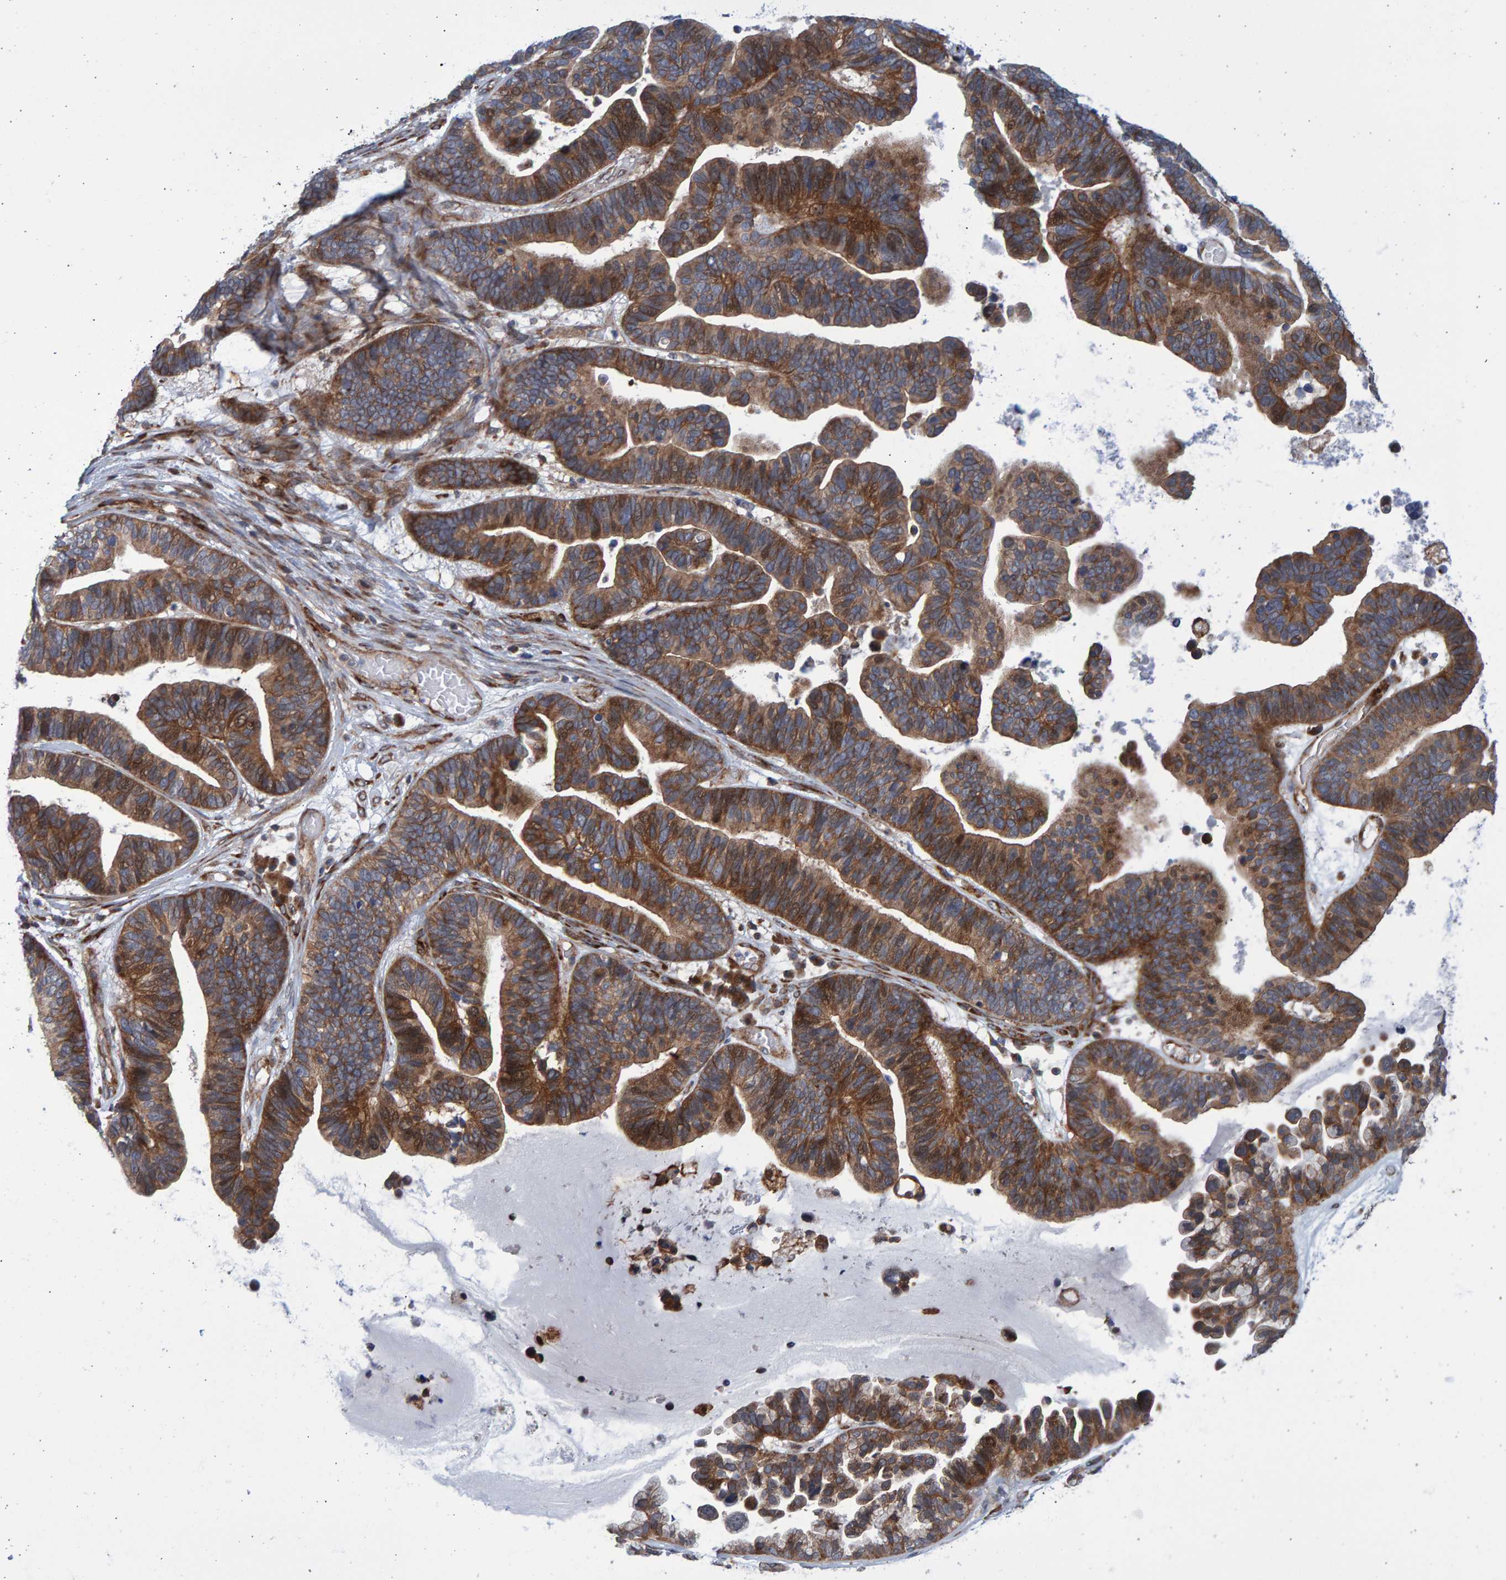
{"staining": {"intensity": "strong", "quantity": ">75%", "location": "cytoplasmic/membranous"}, "tissue": "ovarian cancer", "cell_type": "Tumor cells", "image_type": "cancer", "snomed": [{"axis": "morphology", "description": "Cystadenocarcinoma, serous, NOS"}, {"axis": "topography", "description": "Ovary"}], "caption": "This photomicrograph displays IHC staining of human ovarian serous cystadenocarcinoma, with high strong cytoplasmic/membranous expression in approximately >75% of tumor cells.", "gene": "LRBA", "patient": {"sex": "female", "age": 56}}